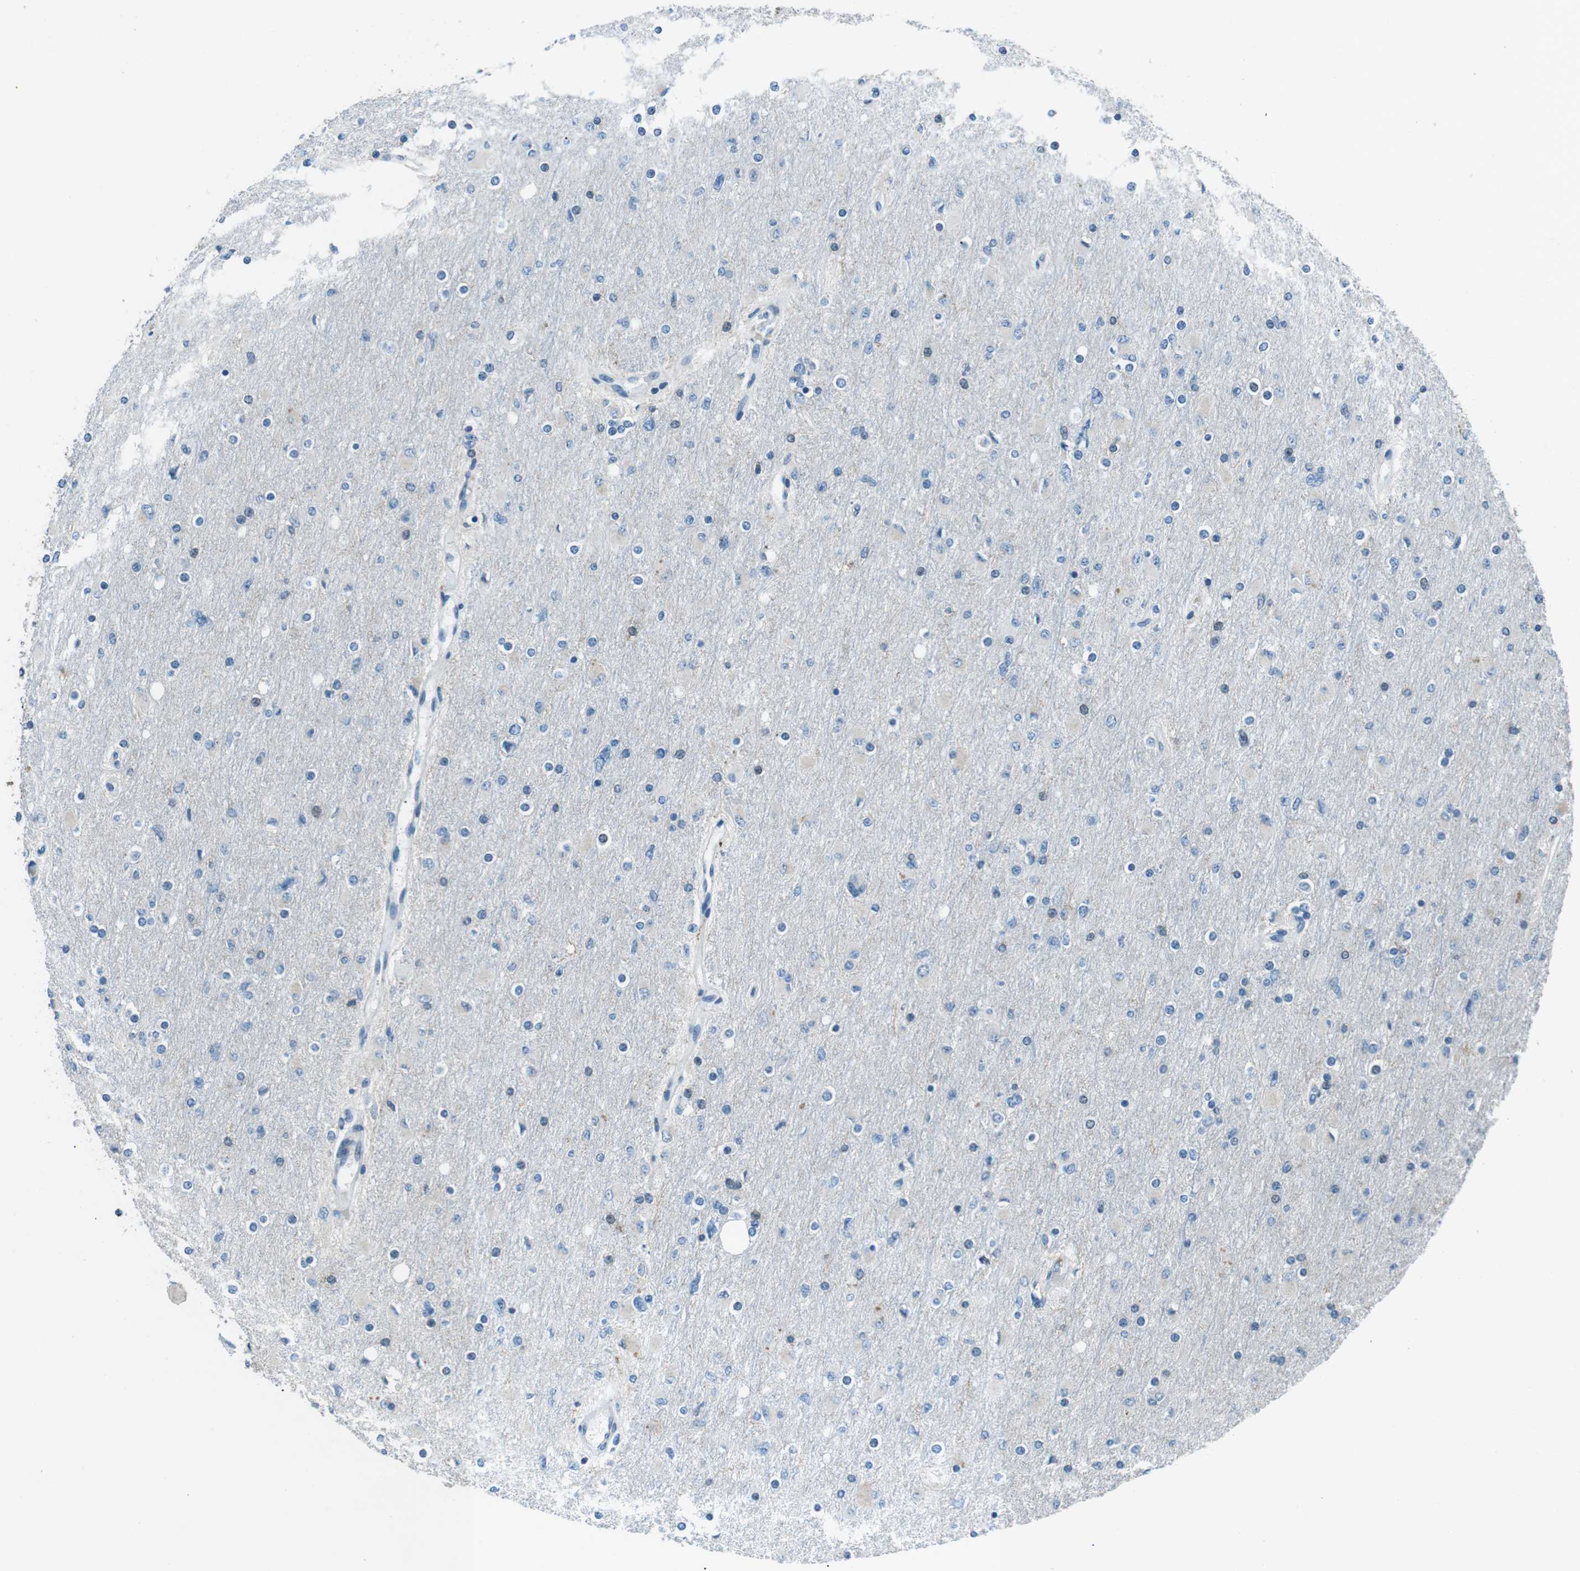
{"staining": {"intensity": "negative", "quantity": "none", "location": "none"}, "tissue": "glioma", "cell_type": "Tumor cells", "image_type": "cancer", "snomed": [{"axis": "morphology", "description": "Glioma, malignant, High grade"}, {"axis": "topography", "description": "Cerebral cortex"}], "caption": "Glioma was stained to show a protein in brown. There is no significant staining in tumor cells.", "gene": "ST6GAL1", "patient": {"sex": "female", "age": 36}}